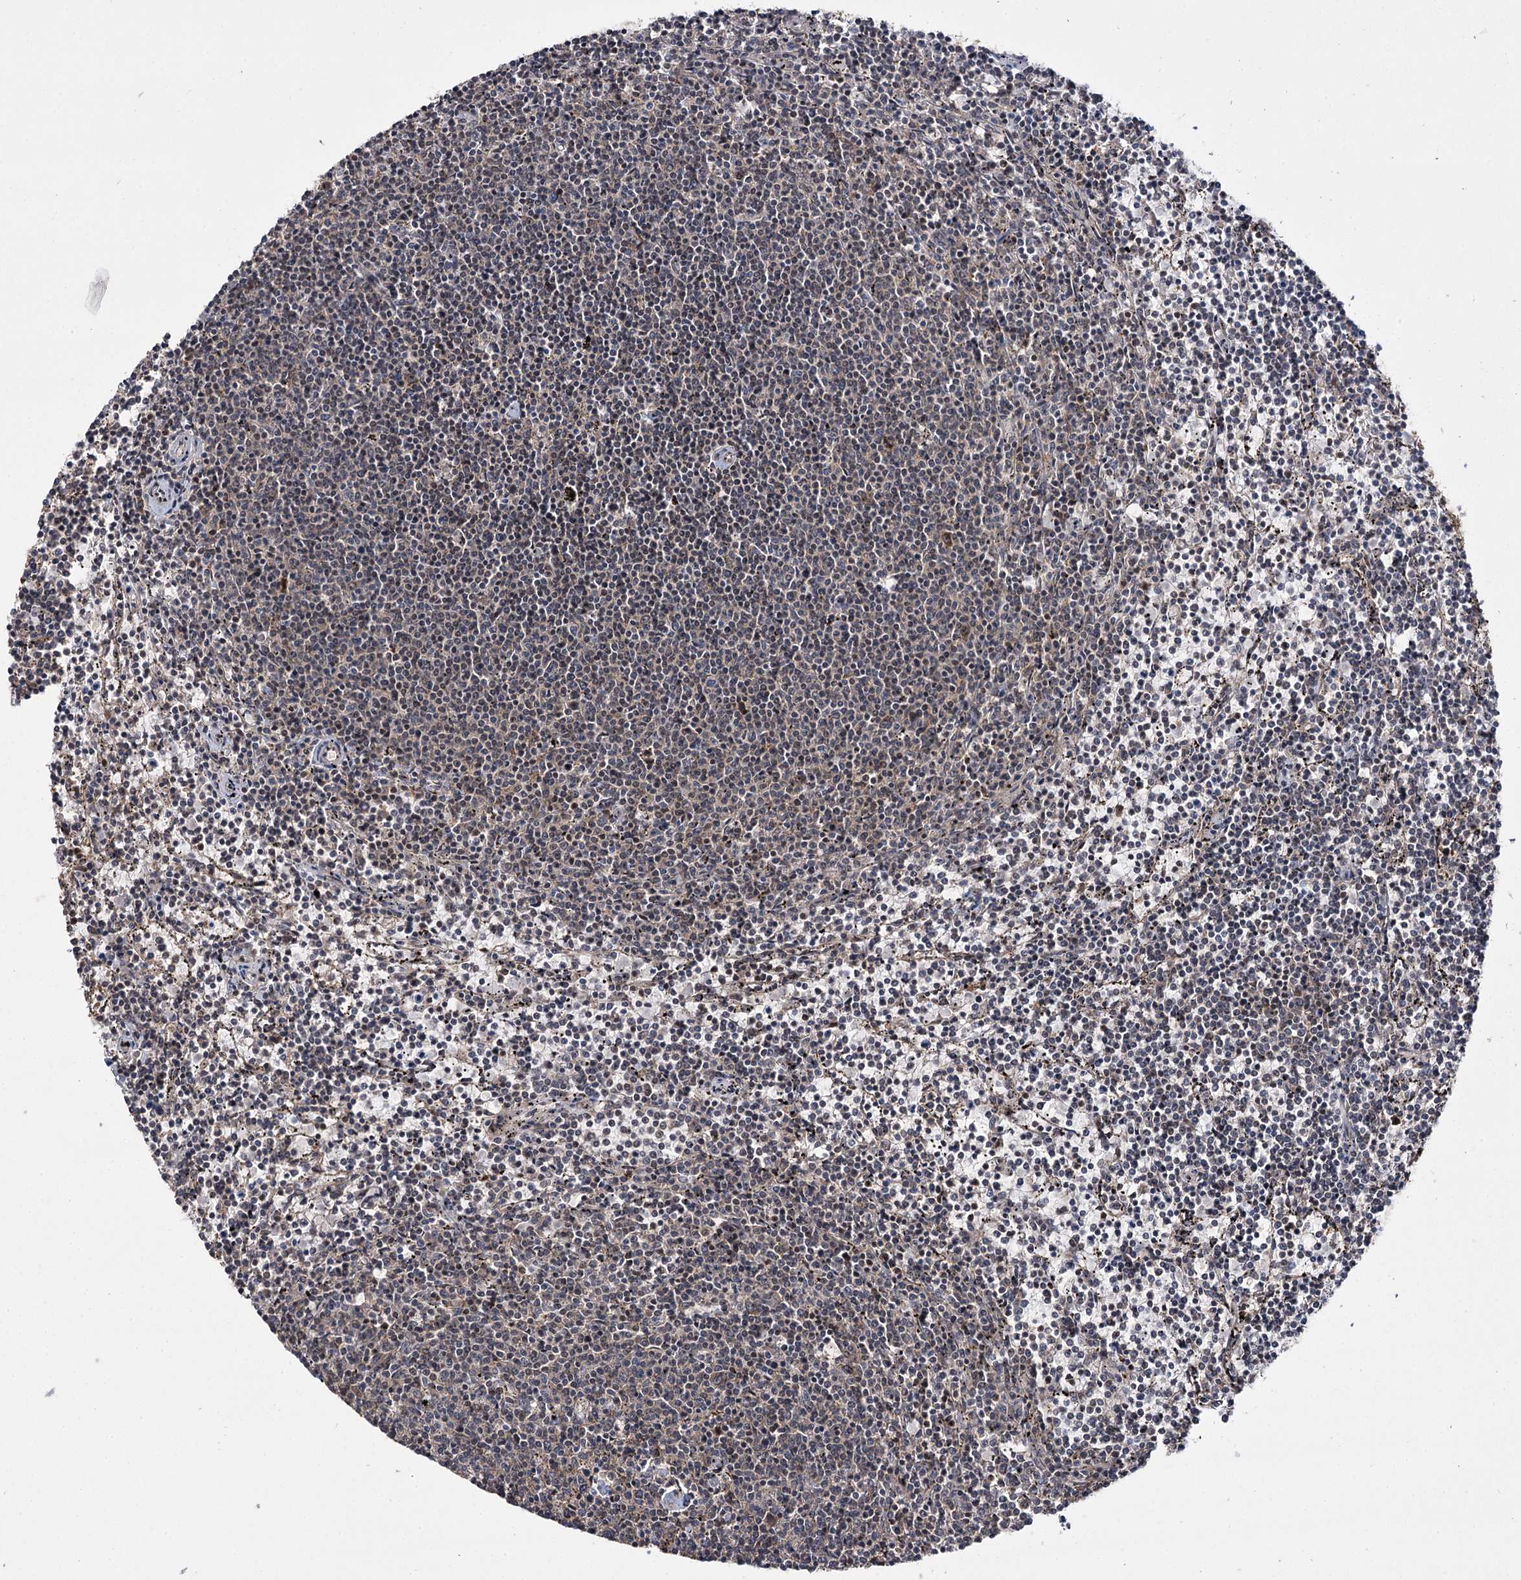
{"staining": {"intensity": "negative", "quantity": "none", "location": "none"}, "tissue": "lymphoma", "cell_type": "Tumor cells", "image_type": "cancer", "snomed": [{"axis": "morphology", "description": "Malignant lymphoma, non-Hodgkin's type, Low grade"}, {"axis": "topography", "description": "Spleen"}], "caption": "High power microscopy histopathology image of an IHC histopathology image of lymphoma, revealing no significant staining in tumor cells.", "gene": "CCDC59", "patient": {"sex": "female", "age": 50}}